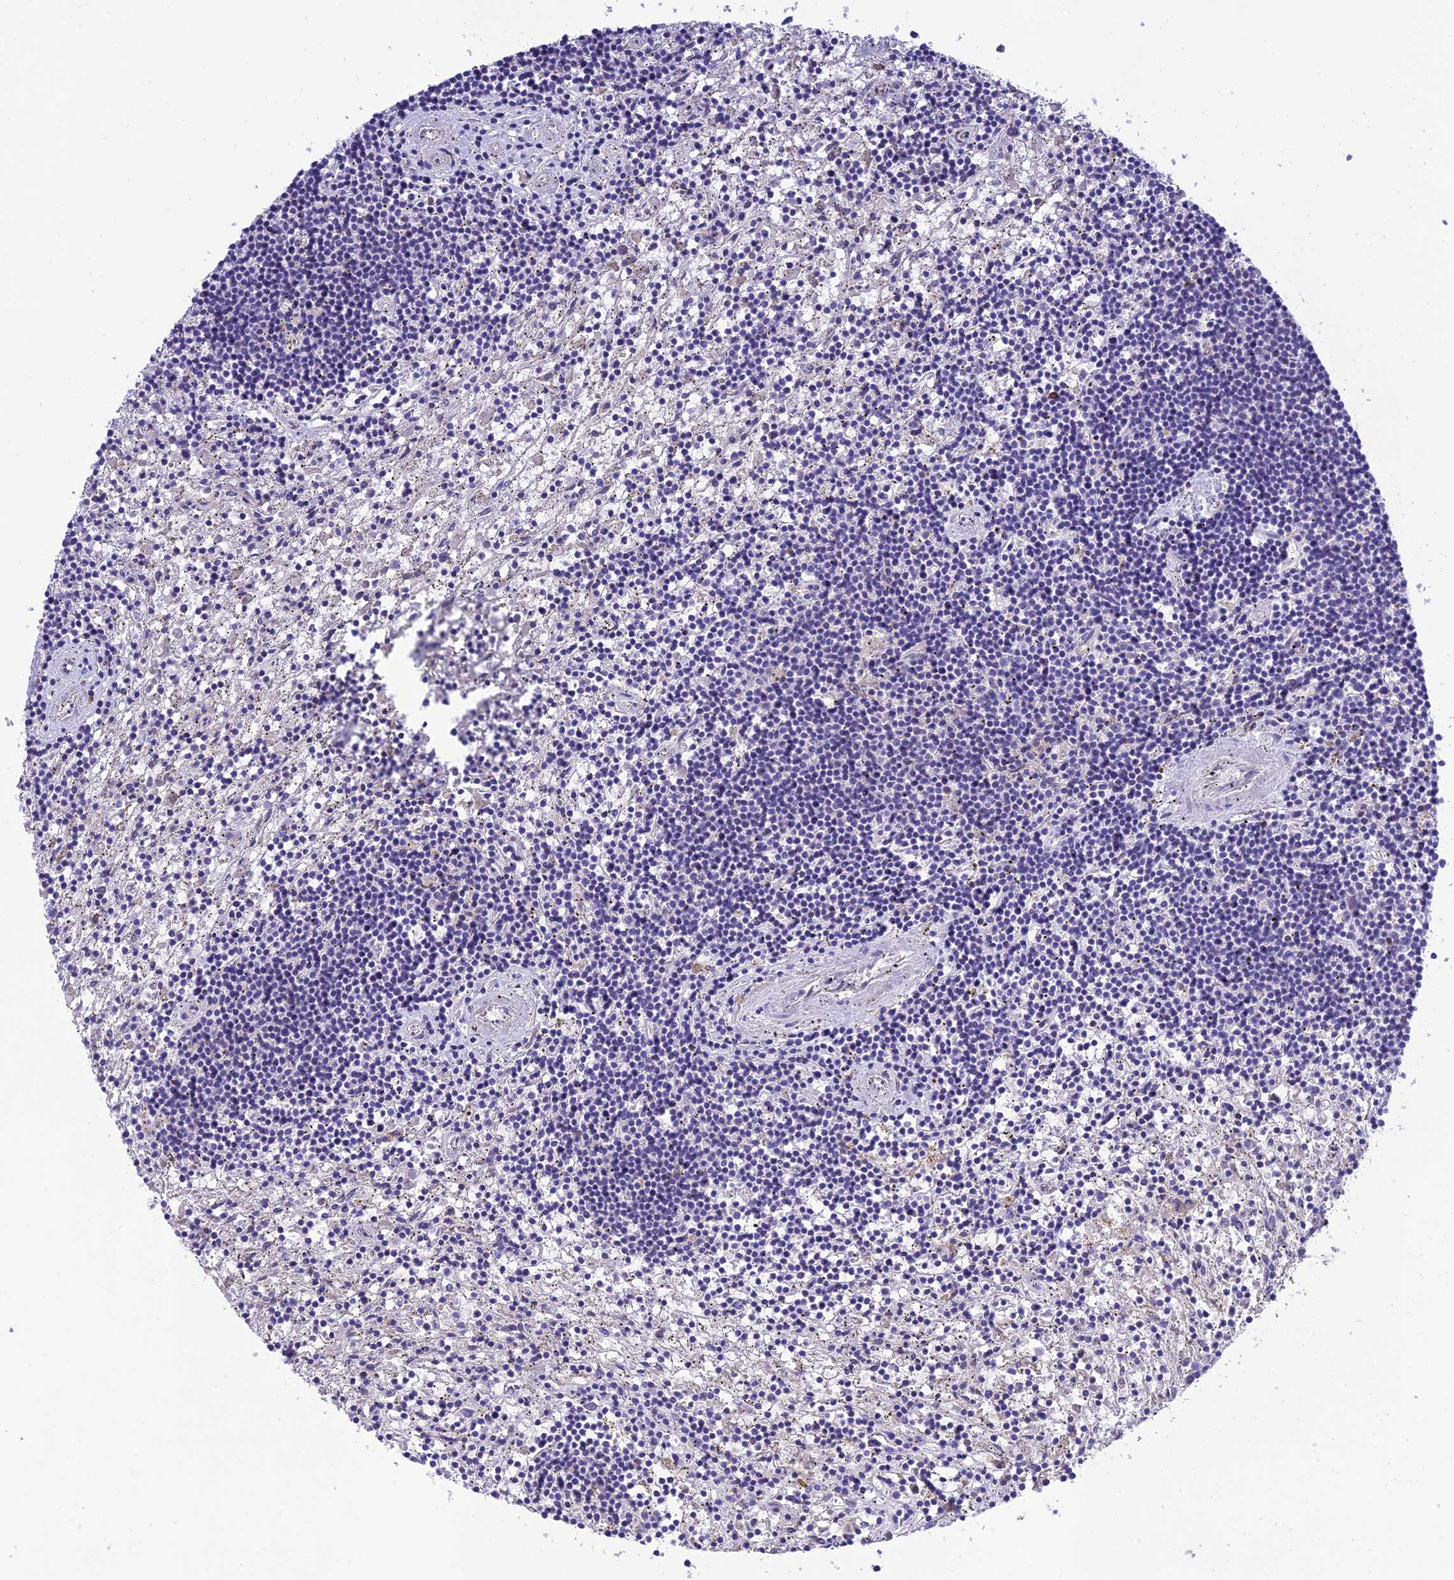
{"staining": {"intensity": "negative", "quantity": "none", "location": "none"}, "tissue": "lymphoma", "cell_type": "Tumor cells", "image_type": "cancer", "snomed": [{"axis": "morphology", "description": "Malignant lymphoma, non-Hodgkin's type, Low grade"}, {"axis": "topography", "description": "Spleen"}], "caption": "Immunohistochemistry of low-grade malignant lymphoma, non-Hodgkin's type reveals no staining in tumor cells.", "gene": "MS4A5", "patient": {"sex": "male", "age": 76}}